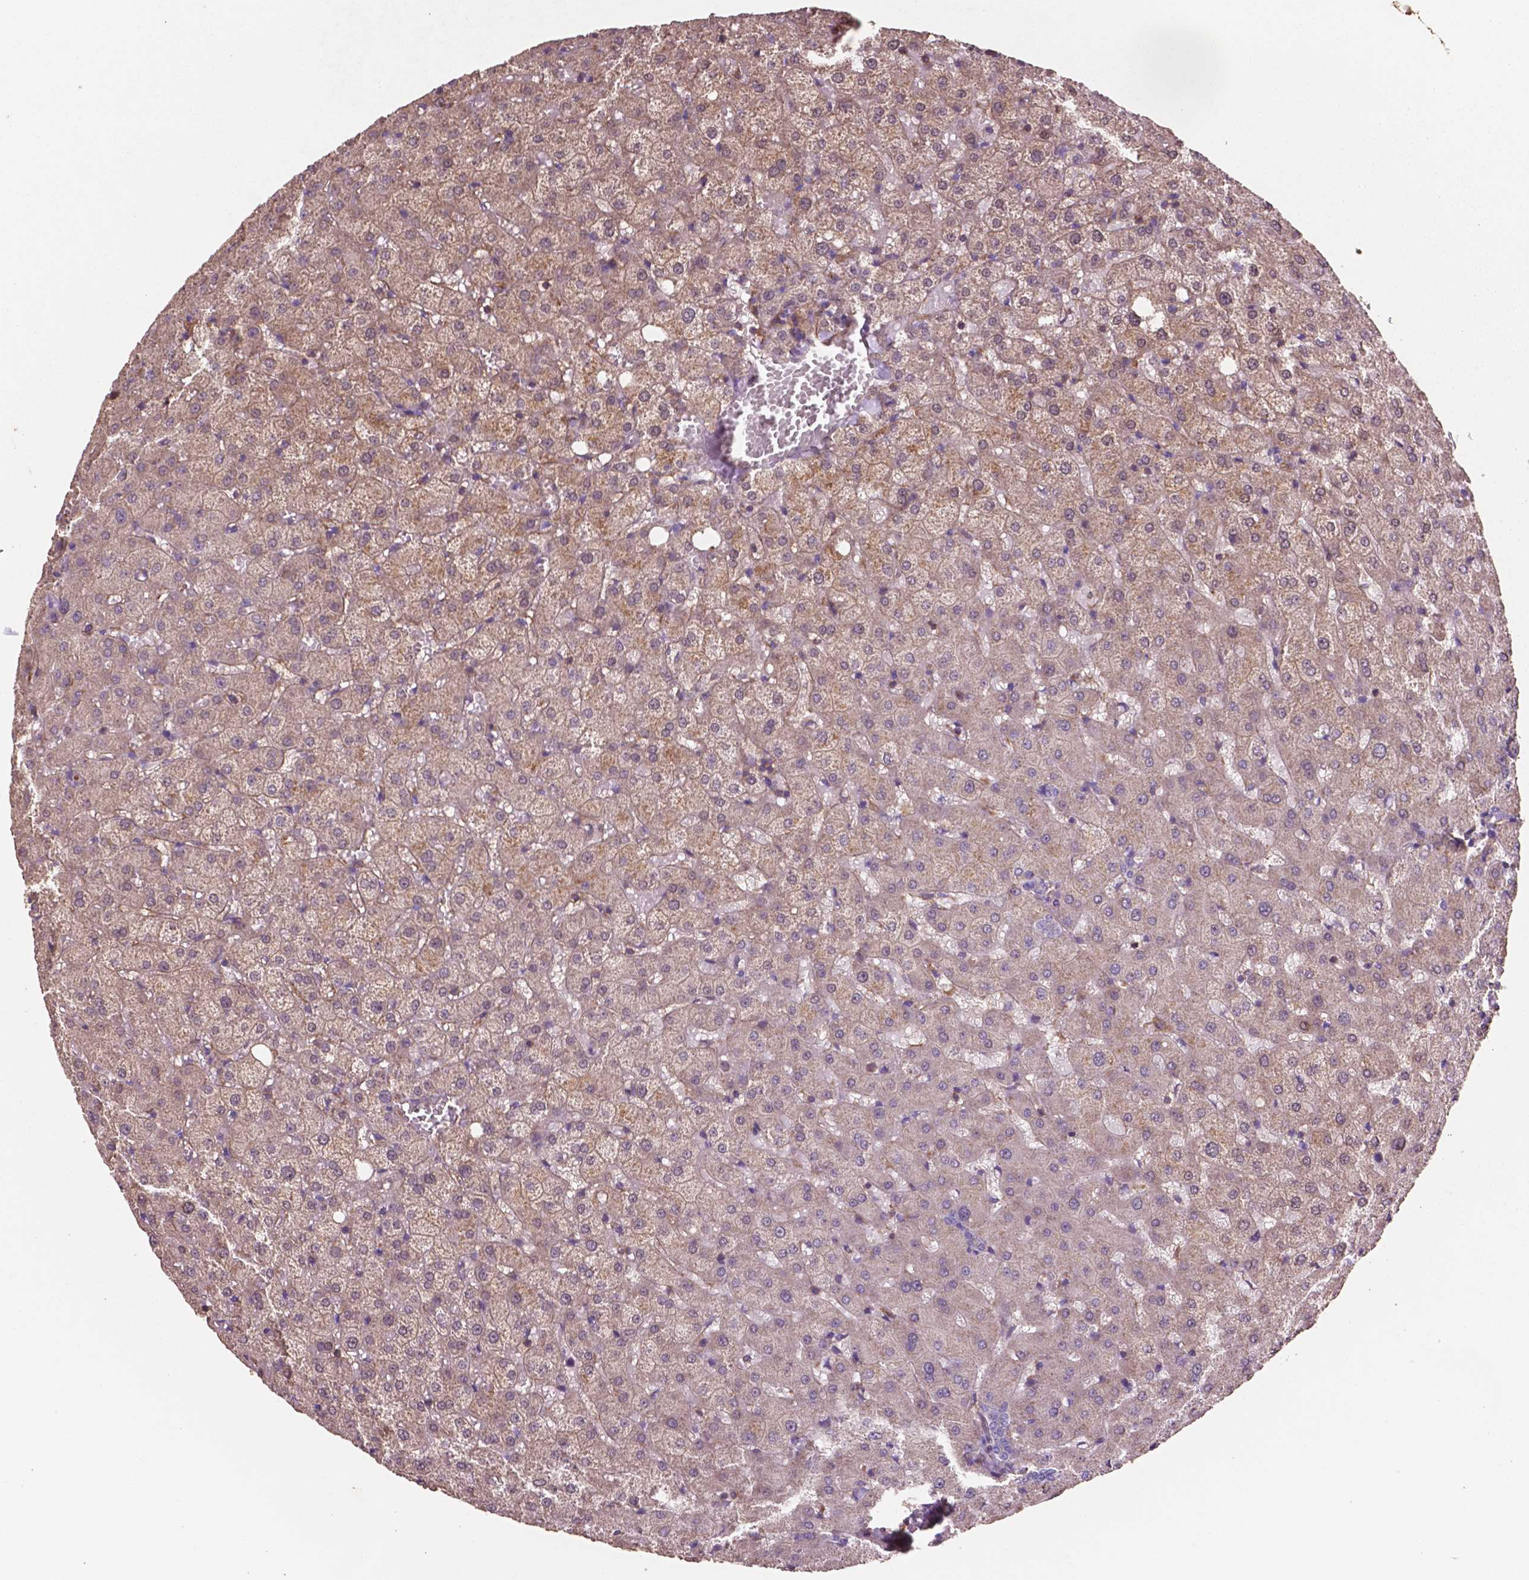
{"staining": {"intensity": "negative", "quantity": "none", "location": "none"}, "tissue": "liver", "cell_type": "Cholangiocytes", "image_type": "normal", "snomed": [{"axis": "morphology", "description": "Normal tissue, NOS"}, {"axis": "topography", "description": "Liver"}], "caption": "High power microscopy micrograph of an immunohistochemistry photomicrograph of benign liver, revealing no significant expression in cholangiocytes.", "gene": "COMMD4", "patient": {"sex": "female", "age": 50}}